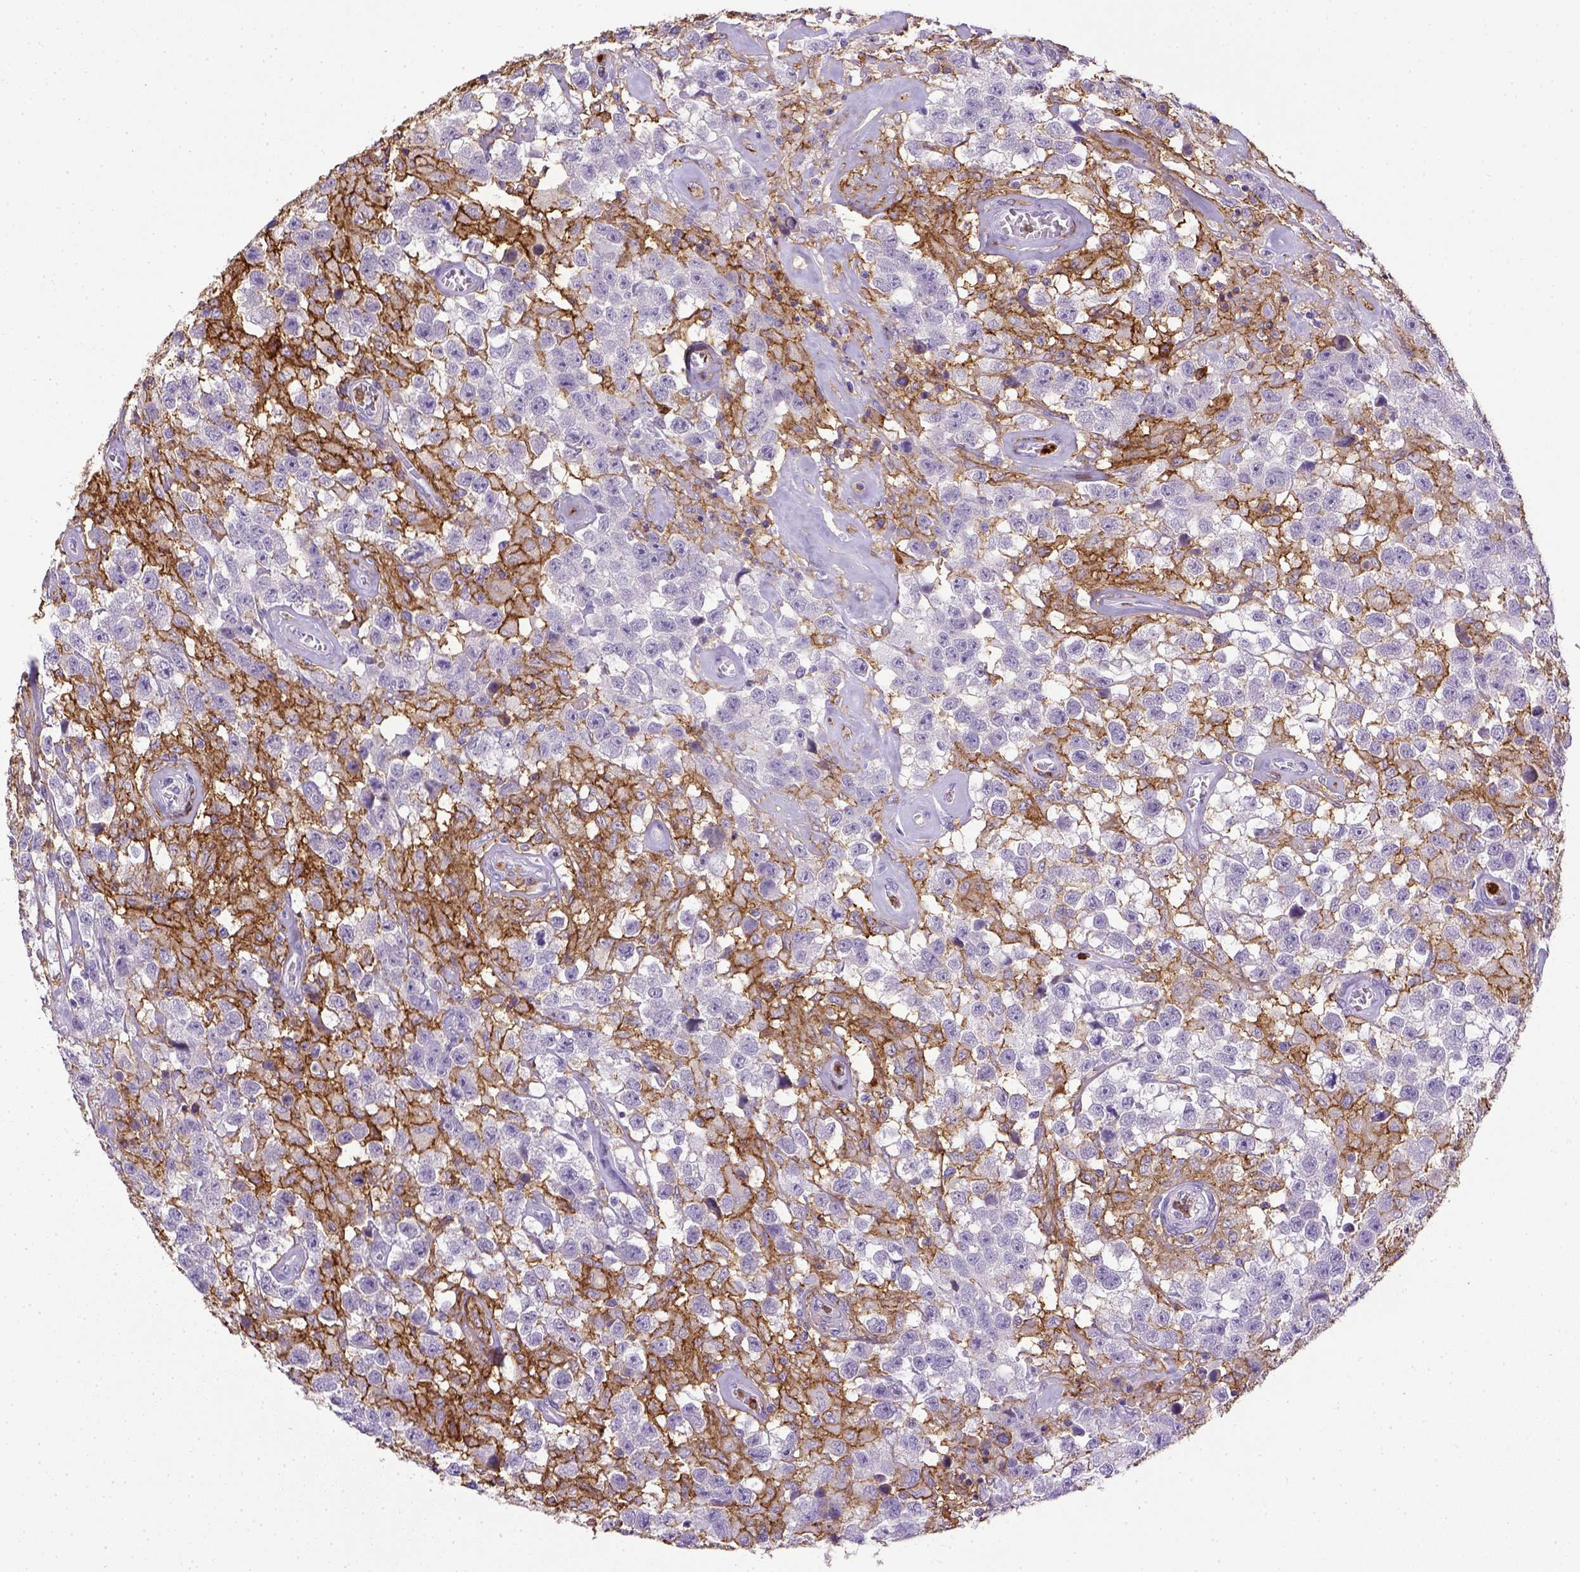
{"staining": {"intensity": "negative", "quantity": "none", "location": "none"}, "tissue": "testis cancer", "cell_type": "Tumor cells", "image_type": "cancer", "snomed": [{"axis": "morphology", "description": "Seminoma, NOS"}, {"axis": "topography", "description": "Testis"}], "caption": "High magnification brightfield microscopy of testis cancer stained with DAB (brown) and counterstained with hematoxylin (blue): tumor cells show no significant staining.", "gene": "ITGAM", "patient": {"sex": "male", "age": 43}}